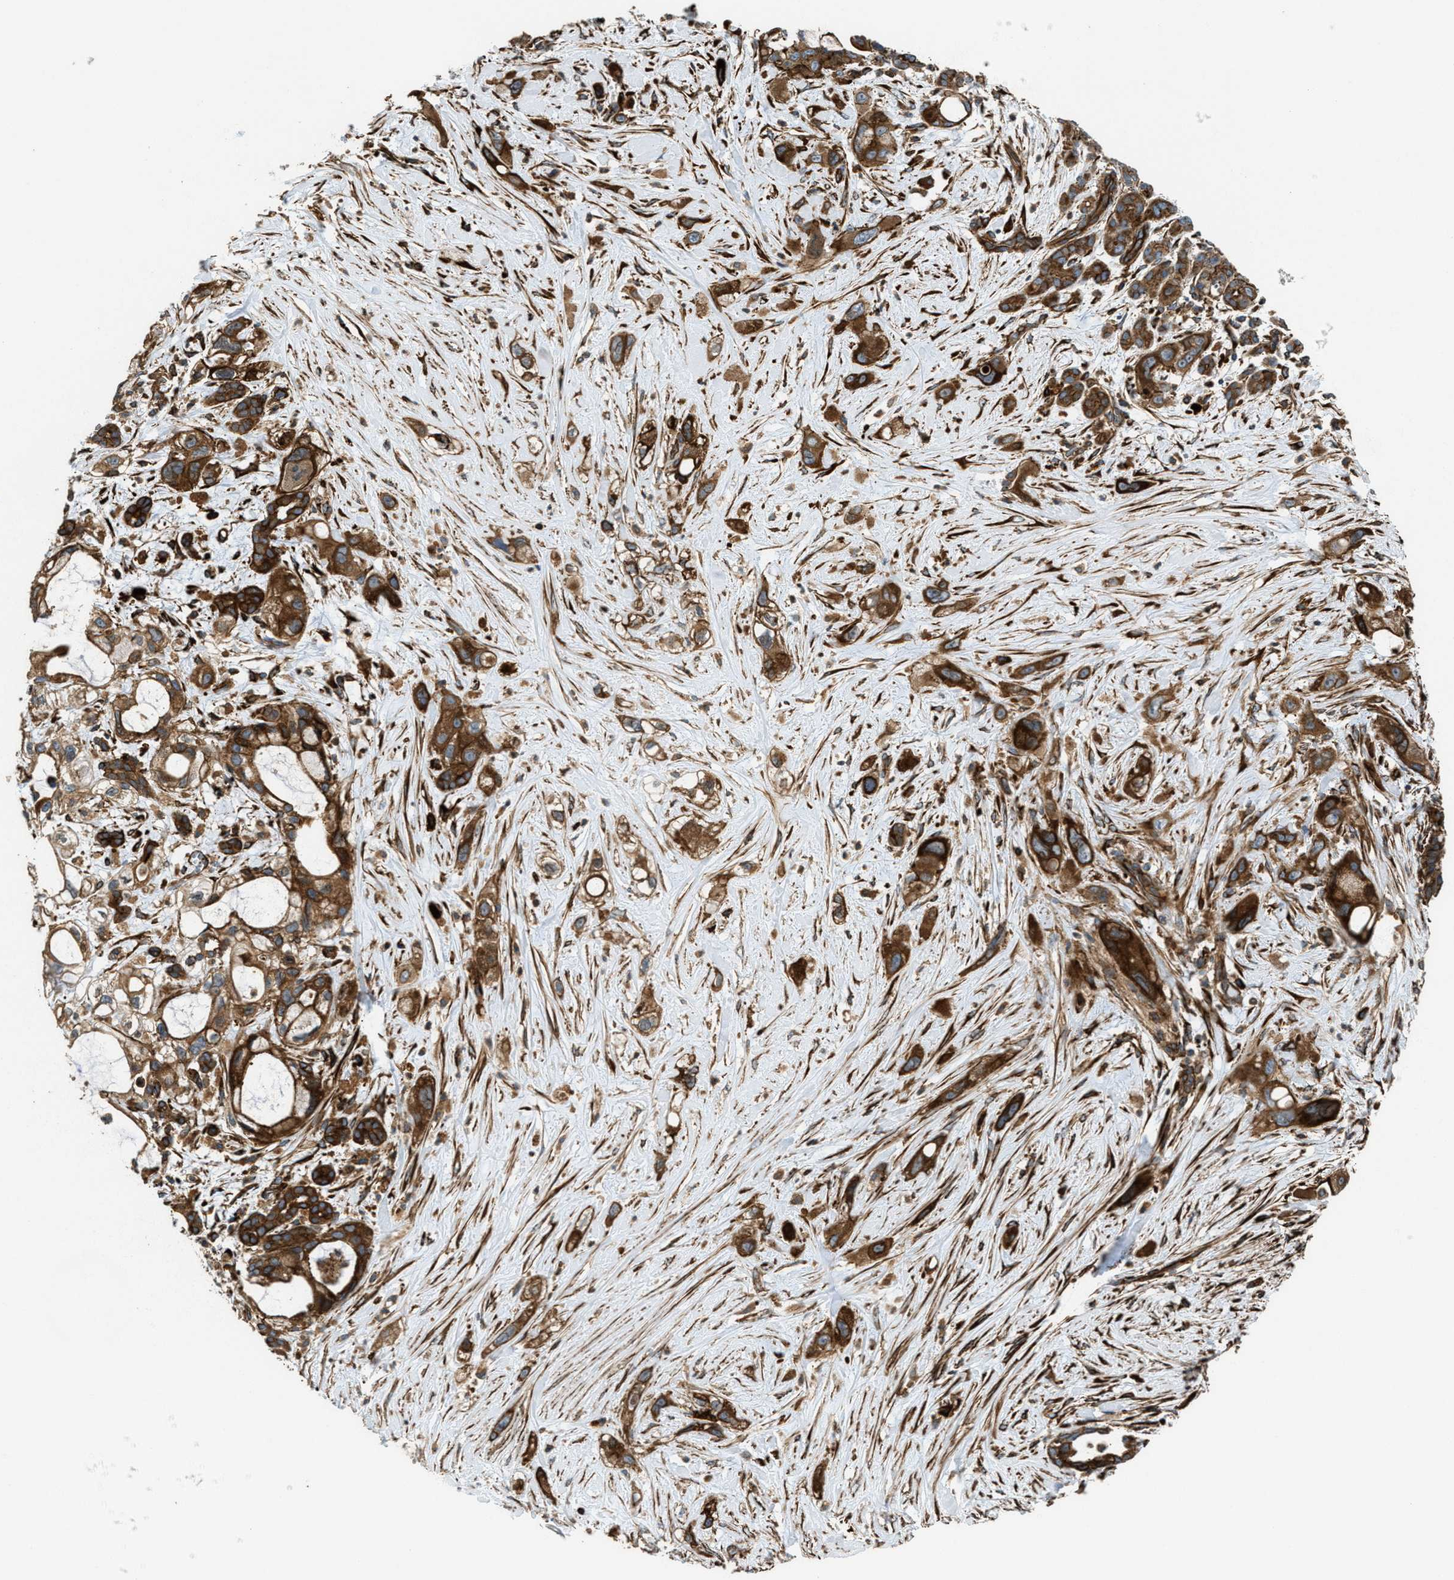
{"staining": {"intensity": "strong", "quantity": ">75%", "location": "cytoplasmic/membranous"}, "tissue": "pancreatic cancer", "cell_type": "Tumor cells", "image_type": "cancer", "snomed": [{"axis": "morphology", "description": "Adenocarcinoma, NOS"}, {"axis": "topography", "description": "Pancreas"}], "caption": "Pancreatic cancer tissue shows strong cytoplasmic/membranous staining in about >75% of tumor cells, visualized by immunohistochemistry.", "gene": "EGLN1", "patient": {"sex": "male", "age": 59}}